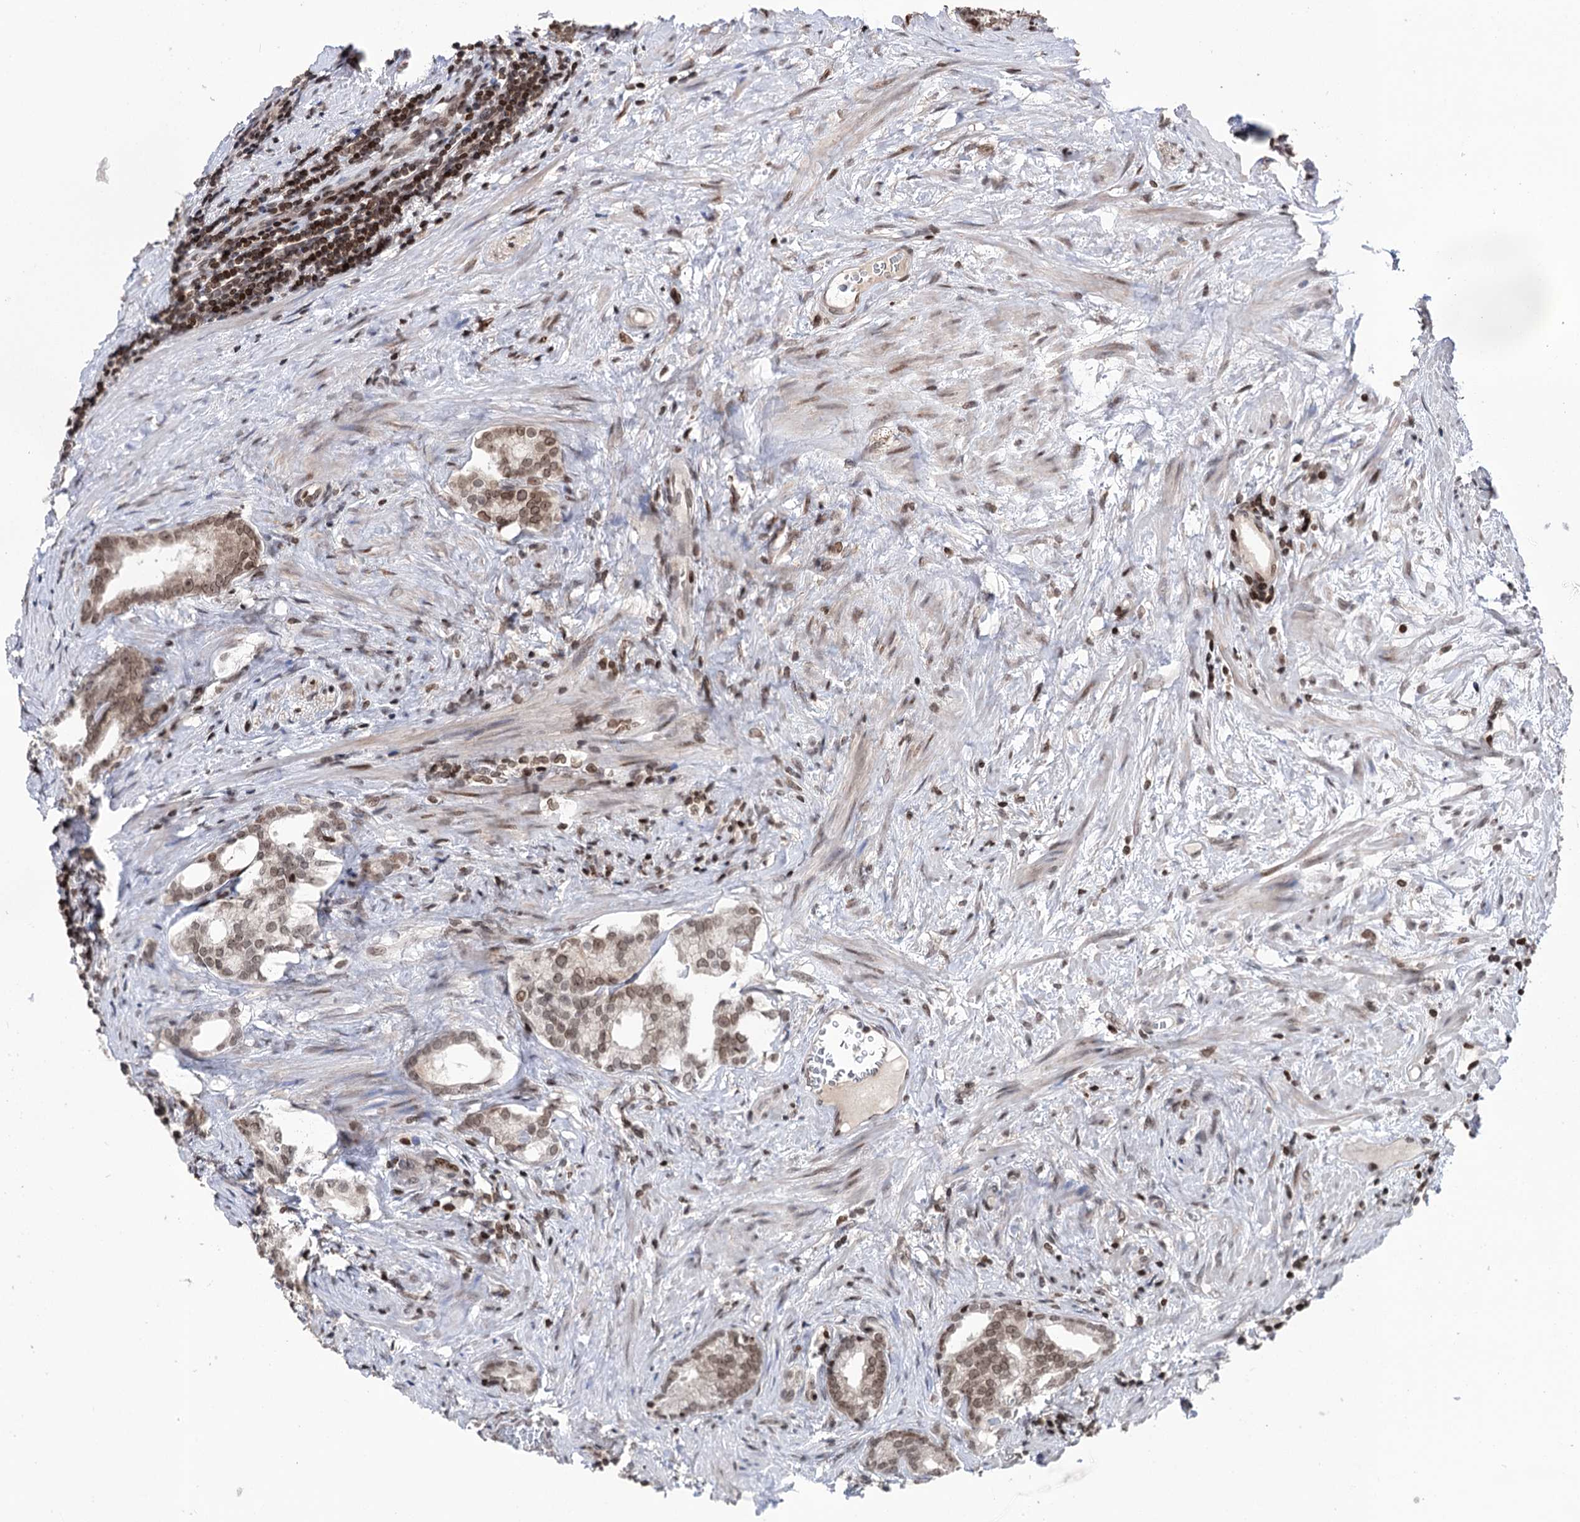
{"staining": {"intensity": "moderate", "quantity": "25%-75%", "location": "nuclear"}, "tissue": "prostate cancer", "cell_type": "Tumor cells", "image_type": "cancer", "snomed": [{"axis": "morphology", "description": "Adenocarcinoma, Low grade"}, {"axis": "topography", "description": "Prostate"}], "caption": "Prostate cancer (low-grade adenocarcinoma) stained with DAB IHC reveals medium levels of moderate nuclear staining in approximately 25%-75% of tumor cells. The protein is stained brown, and the nuclei are stained in blue (DAB IHC with brightfield microscopy, high magnification).", "gene": "CCDC77", "patient": {"sex": "male", "age": 71}}